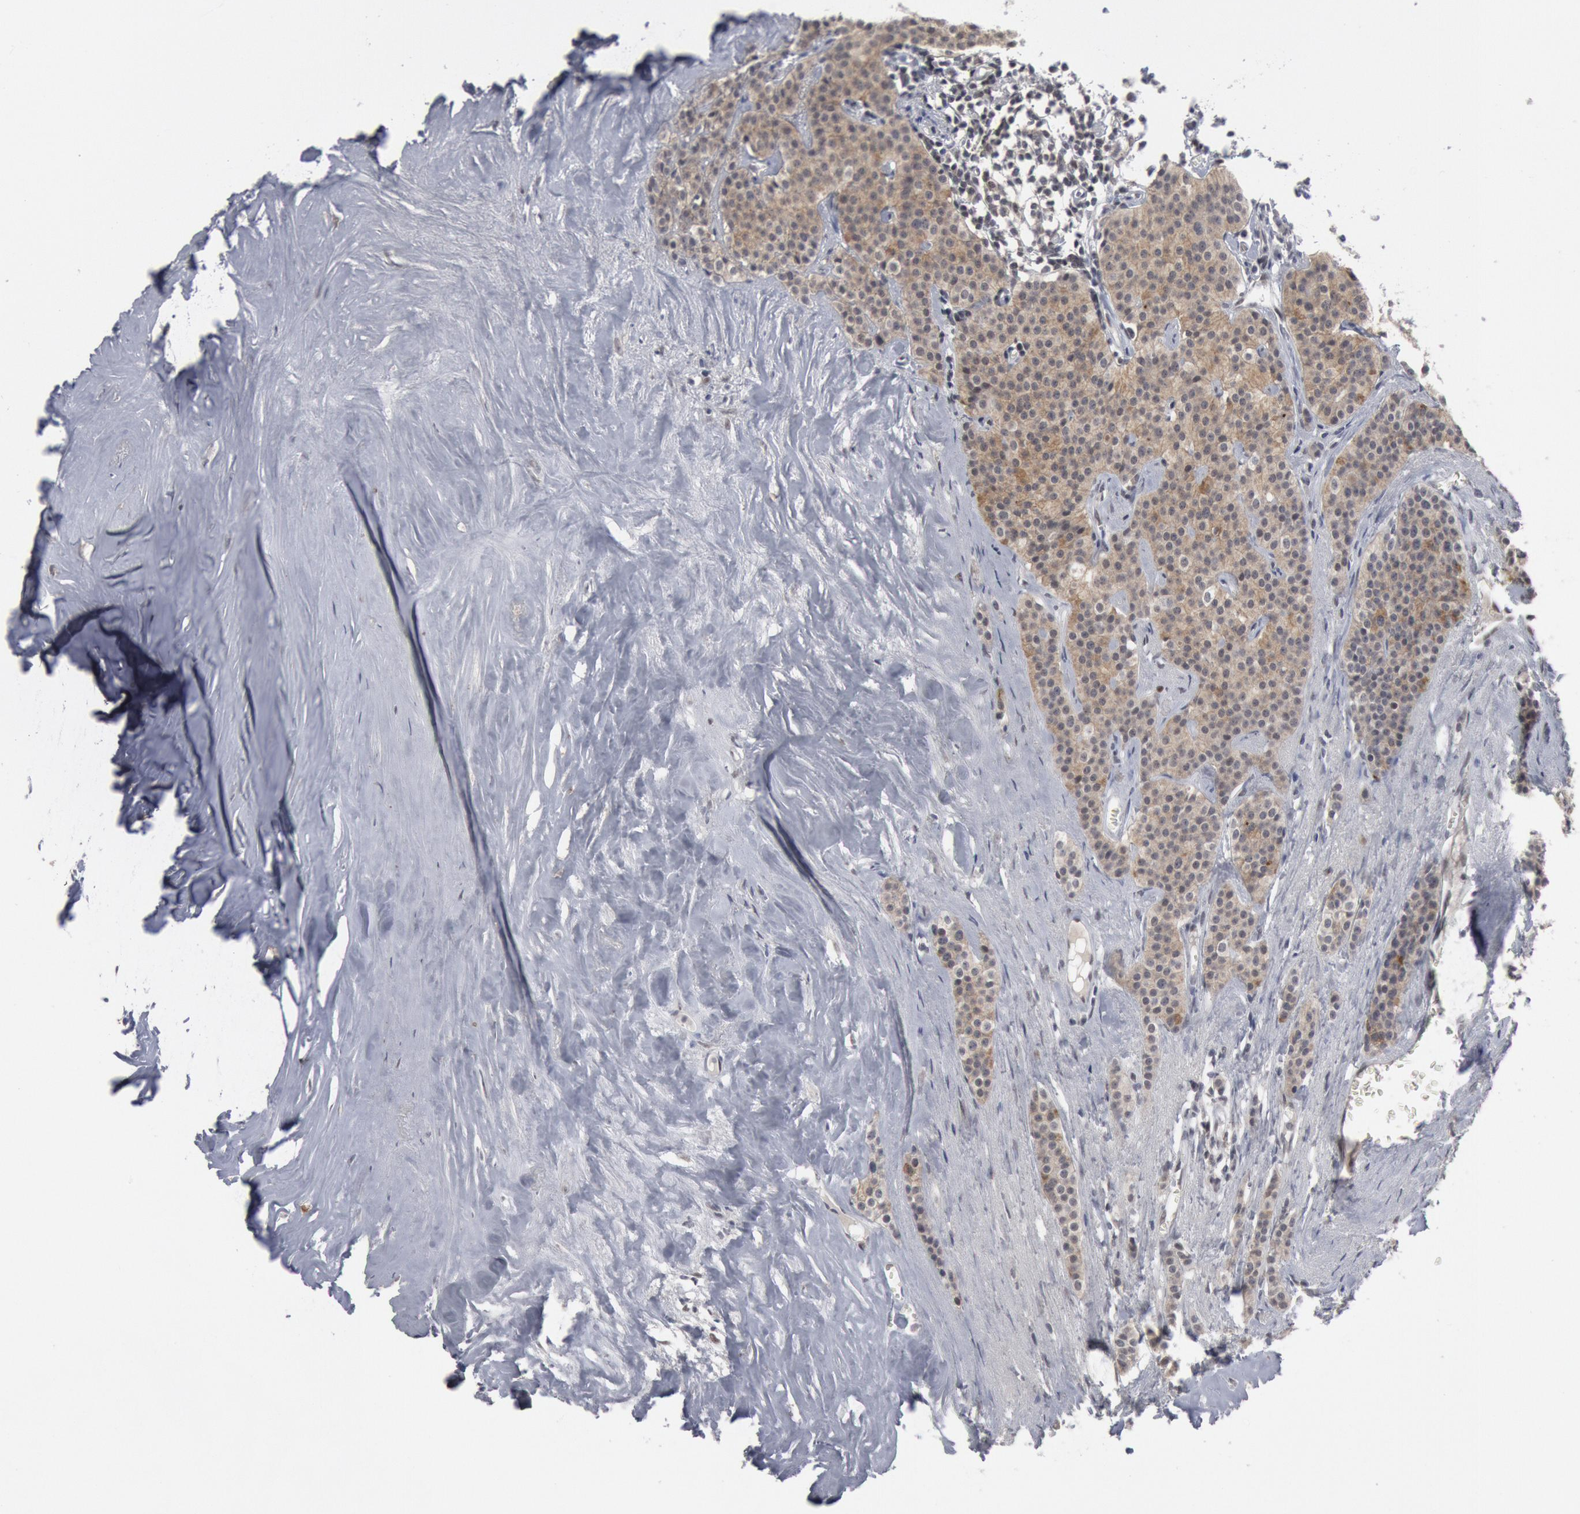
{"staining": {"intensity": "negative", "quantity": "none", "location": "none"}, "tissue": "carcinoid", "cell_type": "Tumor cells", "image_type": "cancer", "snomed": [{"axis": "morphology", "description": "Carcinoid, malignant, NOS"}, {"axis": "topography", "description": "Small intestine"}], "caption": "Protein analysis of carcinoid exhibits no significant staining in tumor cells.", "gene": "FOXO1", "patient": {"sex": "male", "age": 63}}